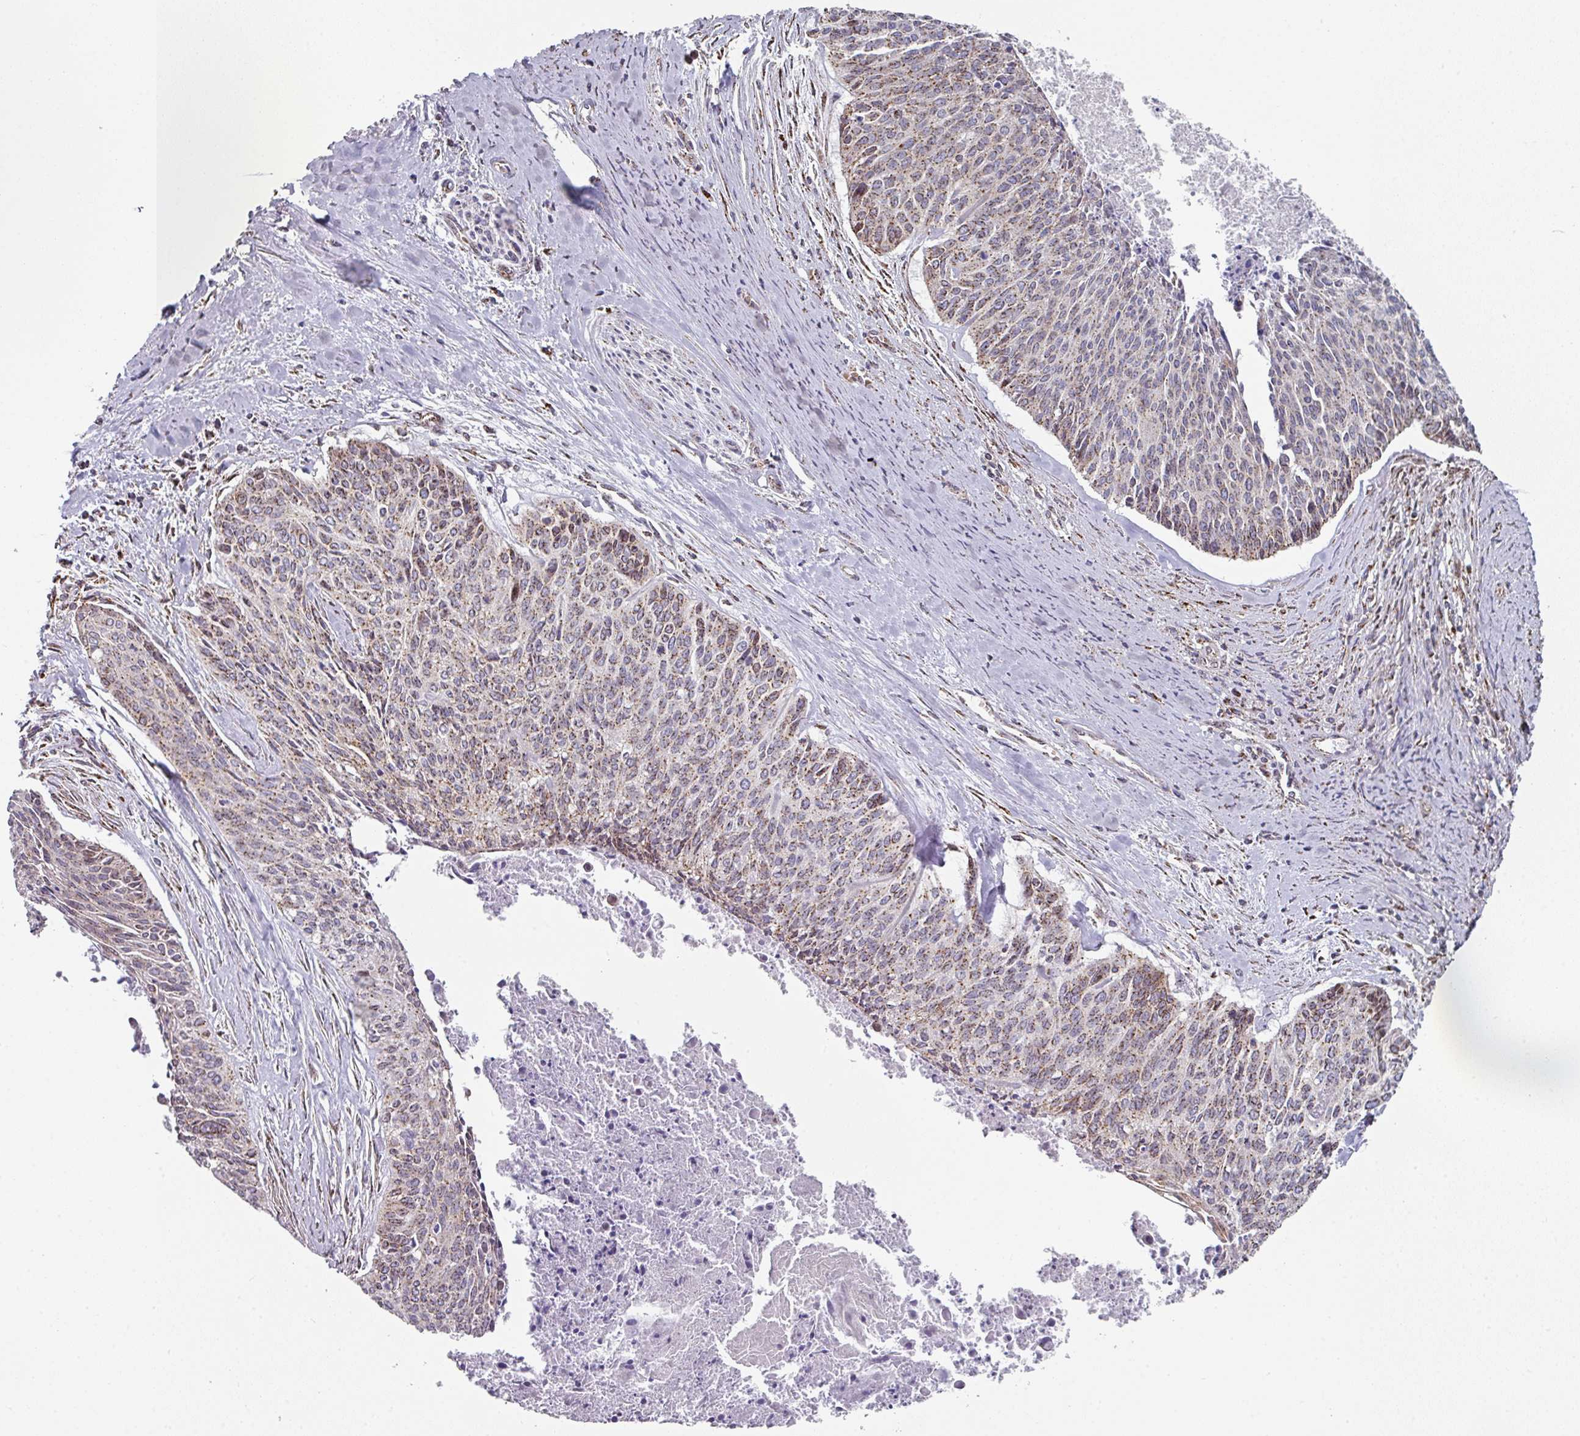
{"staining": {"intensity": "moderate", "quantity": ">75%", "location": "cytoplasmic/membranous"}, "tissue": "cervical cancer", "cell_type": "Tumor cells", "image_type": "cancer", "snomed": [{"axis": "morphology", "description": "Squamous cell carcinoma, NOS"}, {"axis": "topography", "description": "Cervix"}], "caption": "Approximately >75% of tumor cells in human cervical cancer (squamous cell carcinoma) exhibit moderate cytoplasmic/membranous protein staining as visualized by brown immunohistochemical staining.", "gene": "CCDC85B", "patient": {"sex": "female", "age": 55}}